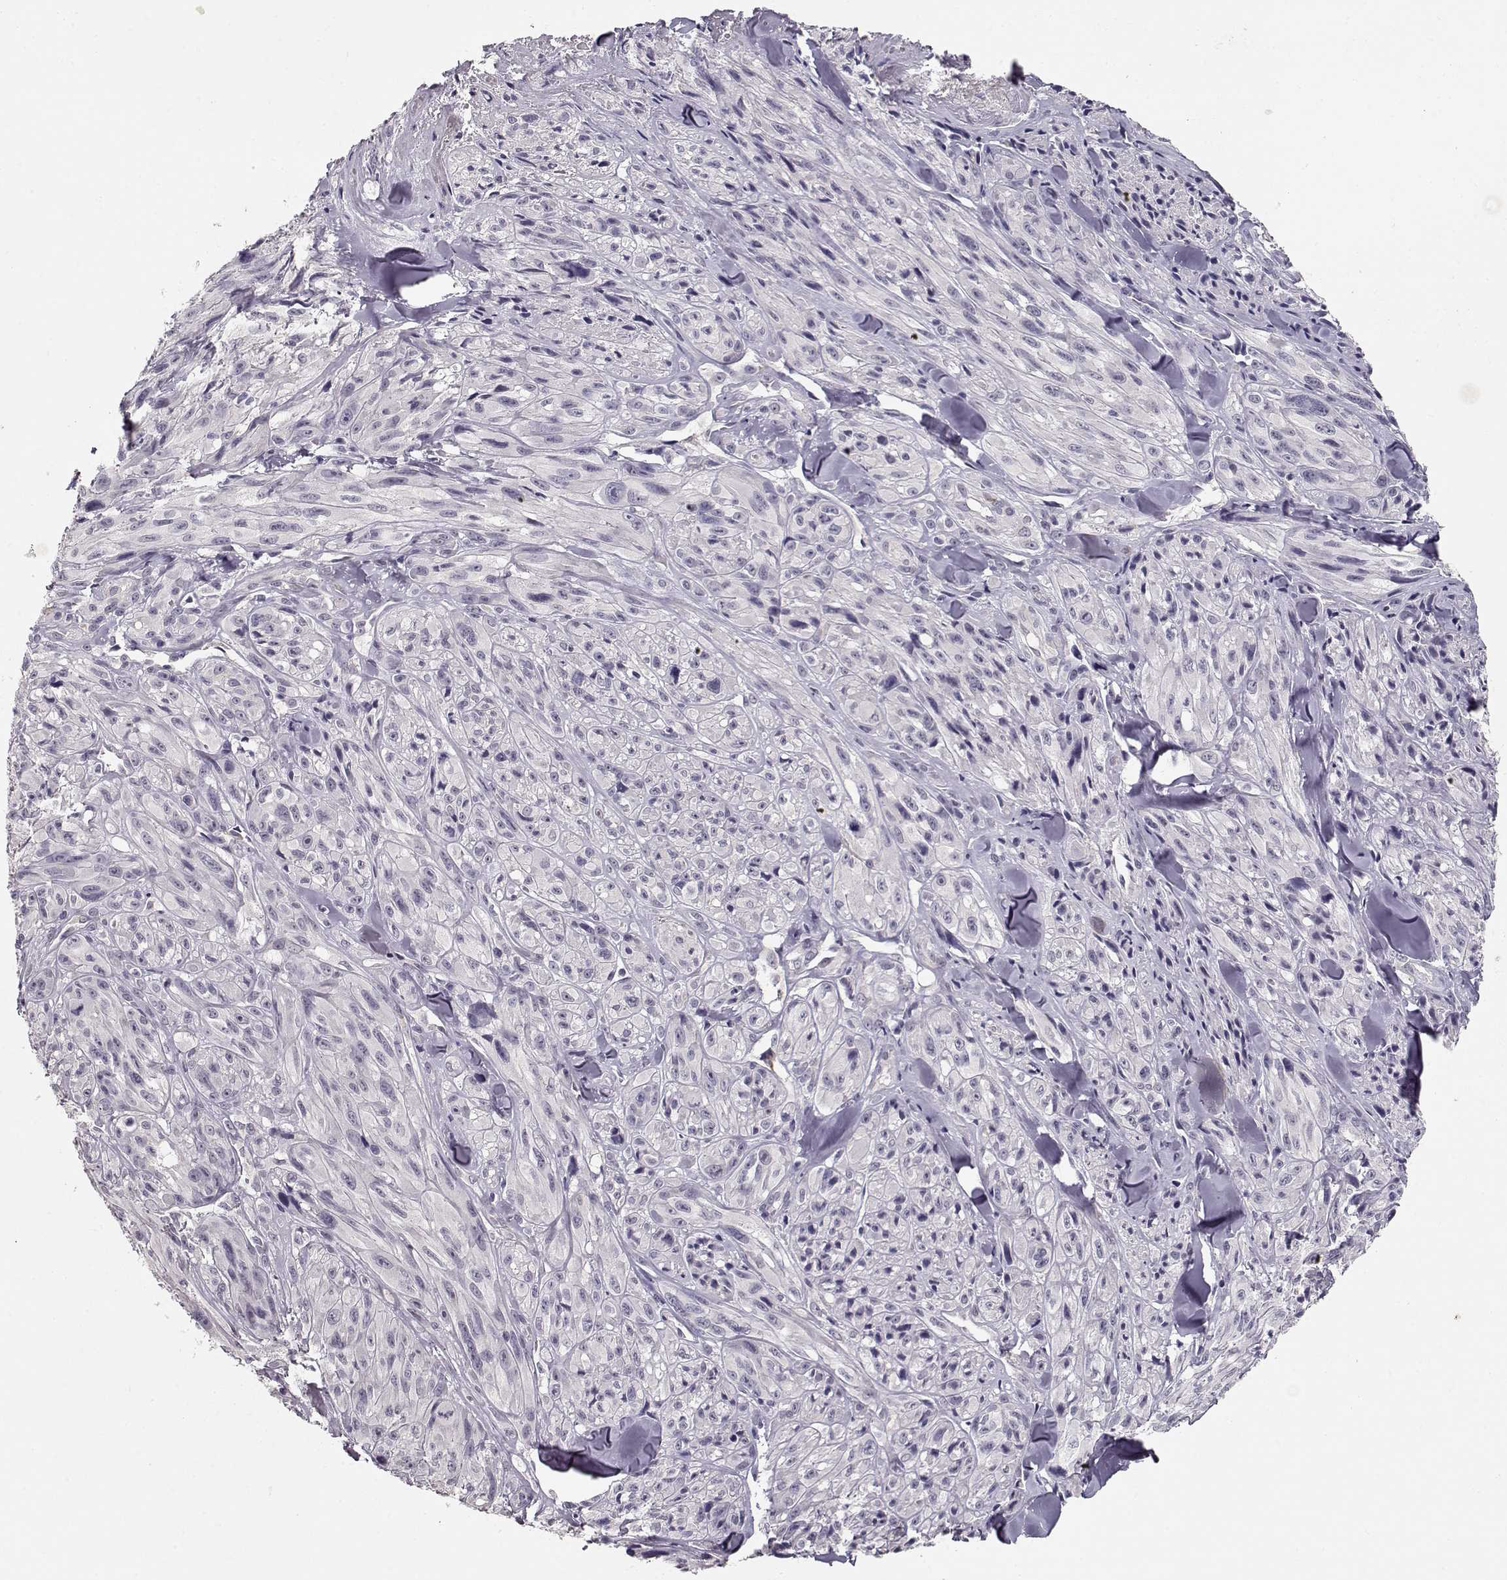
{"staining": {"intensity": "negative", "quantity": "none", "location": "none"}, "tissue": "melanoma", "cell_type": "Tumor cells", "image_type": "cancer", "snomed": [{"axis": "morphology", "description": "Malignant melanoma, NOS"}, {"axis": "topography", "description": "Skin"}], "caption": "Malignant melanoma was stained to show a protein in brown. There is no significant expression in tumor cells.", "gene": "LAMA5", "patient": {"sex": "male", "age": 67}}